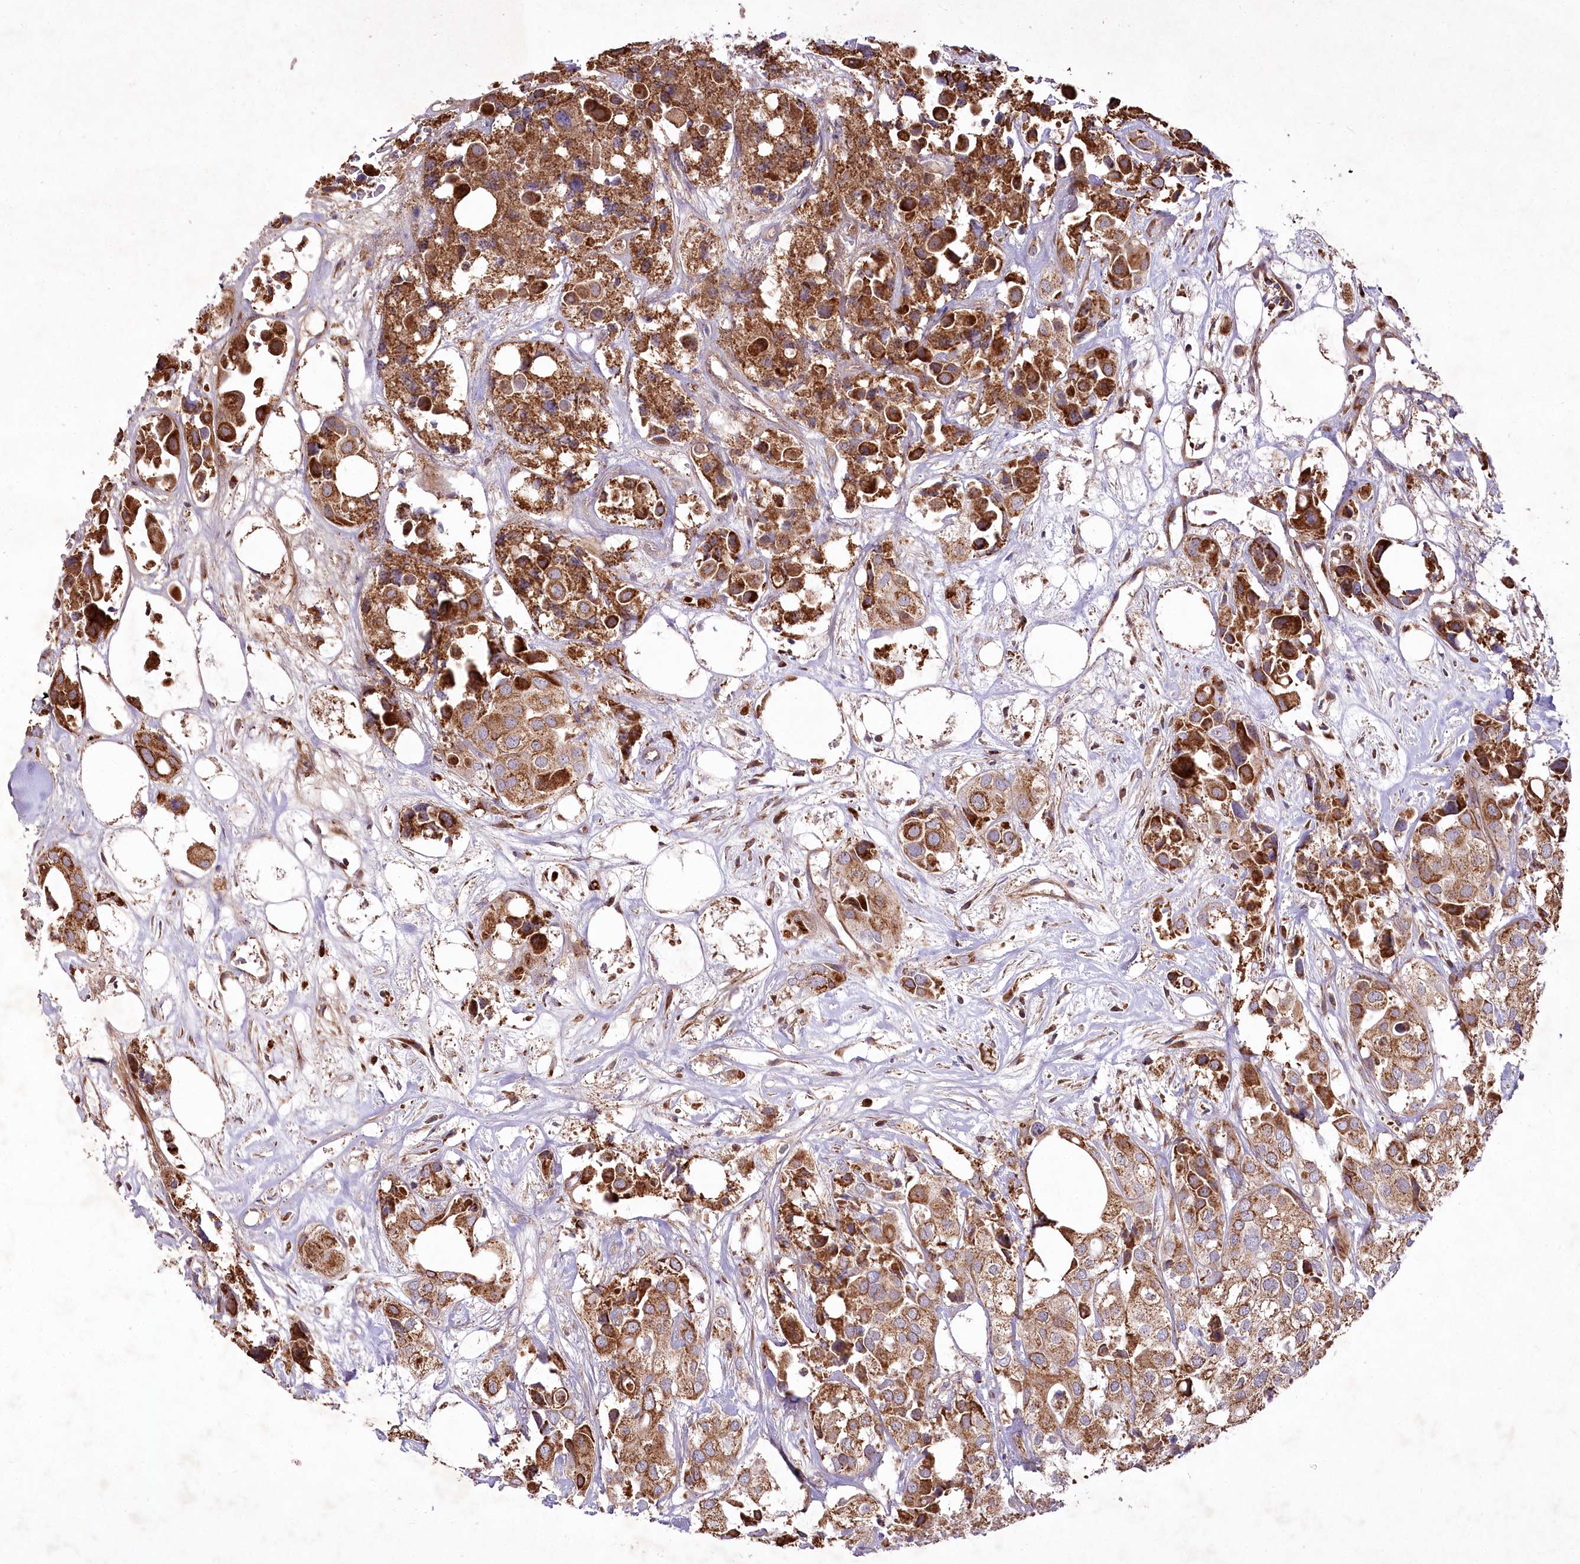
{"staining": {"intensity": "strong", "quantity": ">75%", "location": "cytoplasmic/membranous"}, "tissue": "urothelial cancer", "cell_type": "Tumor cells", "image_type": "cancer", "snomed": [{"axis": "morphology", "description": "Urothelial carcinoma, High grade"}, {"axis": "topography", "description": "Urinary bladder"}], "caption": "An IHC image of tumor tissue is shown. Protein staining in brown labels strong cytoplasmic/membranous positivity in urothelial cancer within tumor cells. (IHC, brightfield microscopy, high magnification).", "gene": "PSTK", "patient": {"sex": "male", "age": 64}}